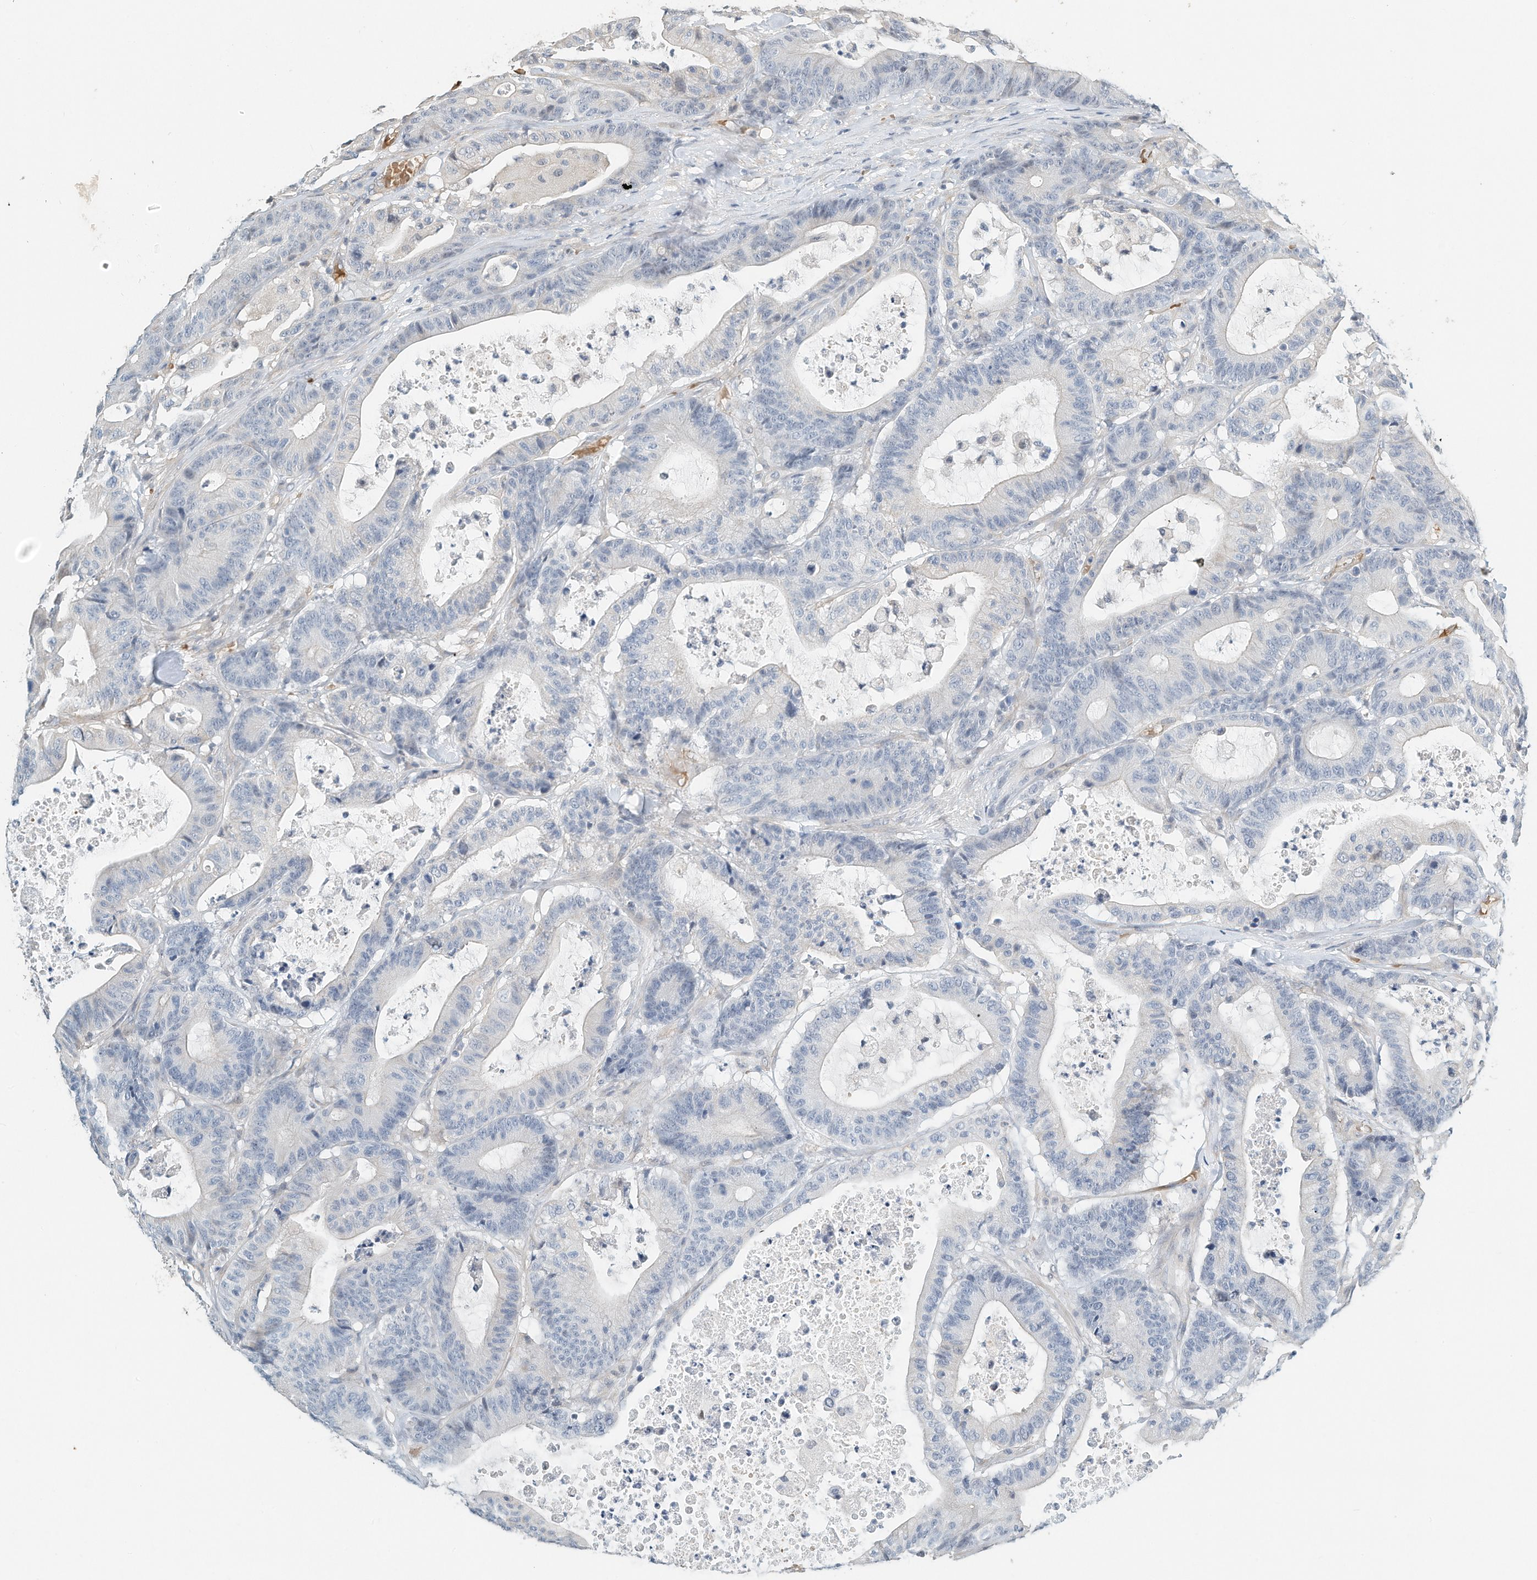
{"staining": {"intensity": "negative", "quantity": "none", "location": "none"}, "tissue": "colorectal cancer", "cell_type": "Tumor cells", "image_type": "cancer", "snomed": [{"axis": "morphology", "description": "Adenocarcinoma, NOS"}, {"axis": "topography", "description": "Colon"}], "caption": "High magnification brightfield microscopy of colorectal cancer stained with DAB (brown) and counterstained with hematoxylin (blue): tumor cells show no significant positivity.", "gene": "RCAN3", "patient": {"sex": "female", "age": 84}}